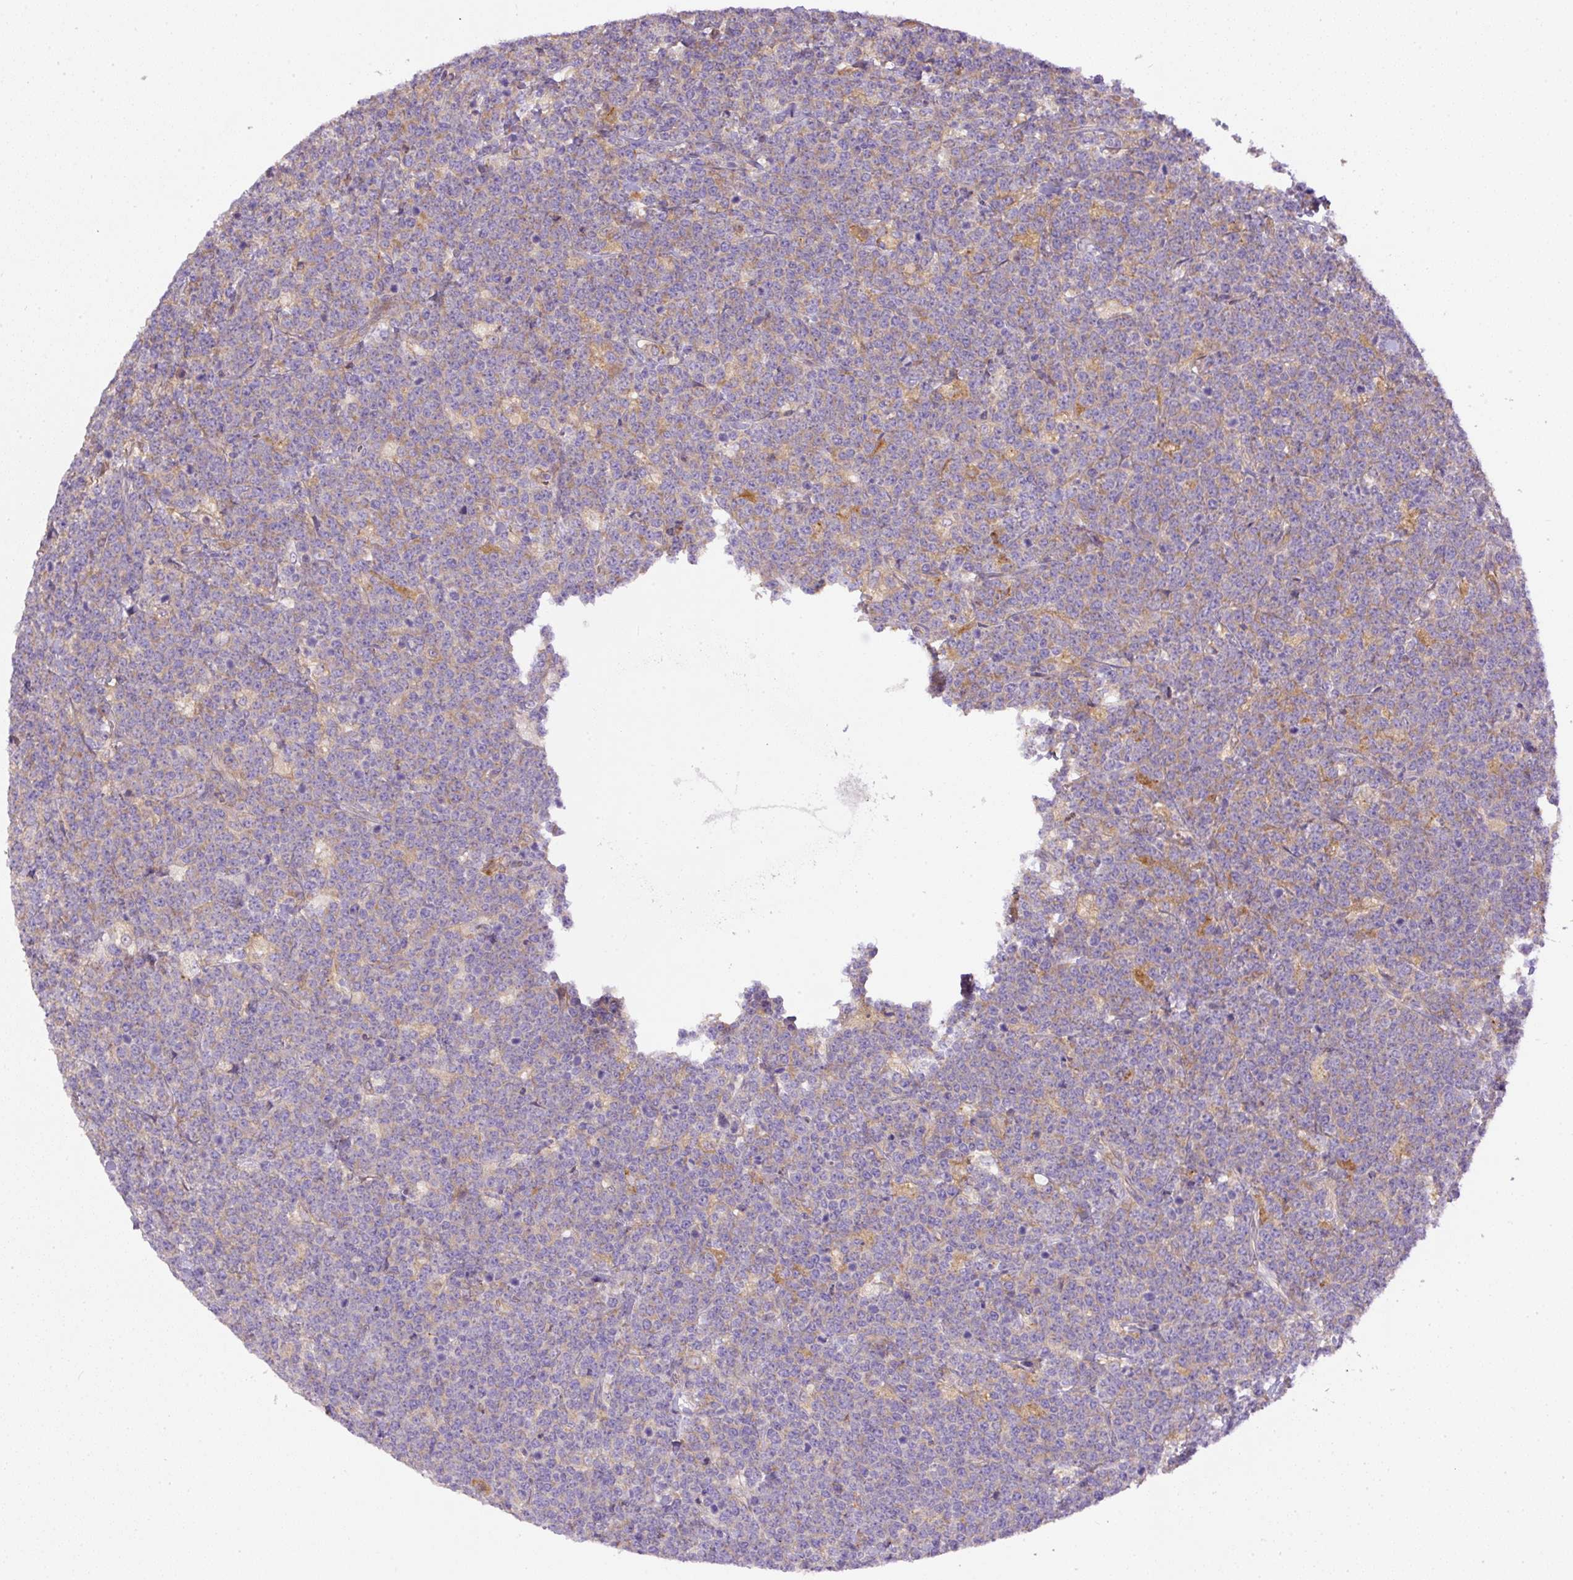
{"staining": {"intensity": "negative", "quantity": "none", "location": "none"}, "tissue": "lymphoma", "cell_type": "Tumor cells", "image_type": "cancer", "snomed": [{"axis": "morphology", "description": "Malignant lymphoma, non-Hodgkin's type, High grade"}, {"axis": "topography", "description": "Small intestine"}, {"axis": "topography", "description": "Colon"}], "caption": "Micrograph shows no protein expression in tumor cells of lymphoma tissue.", "gene": "DAPK1", "patient": {"sex": "male", "age": 8}}